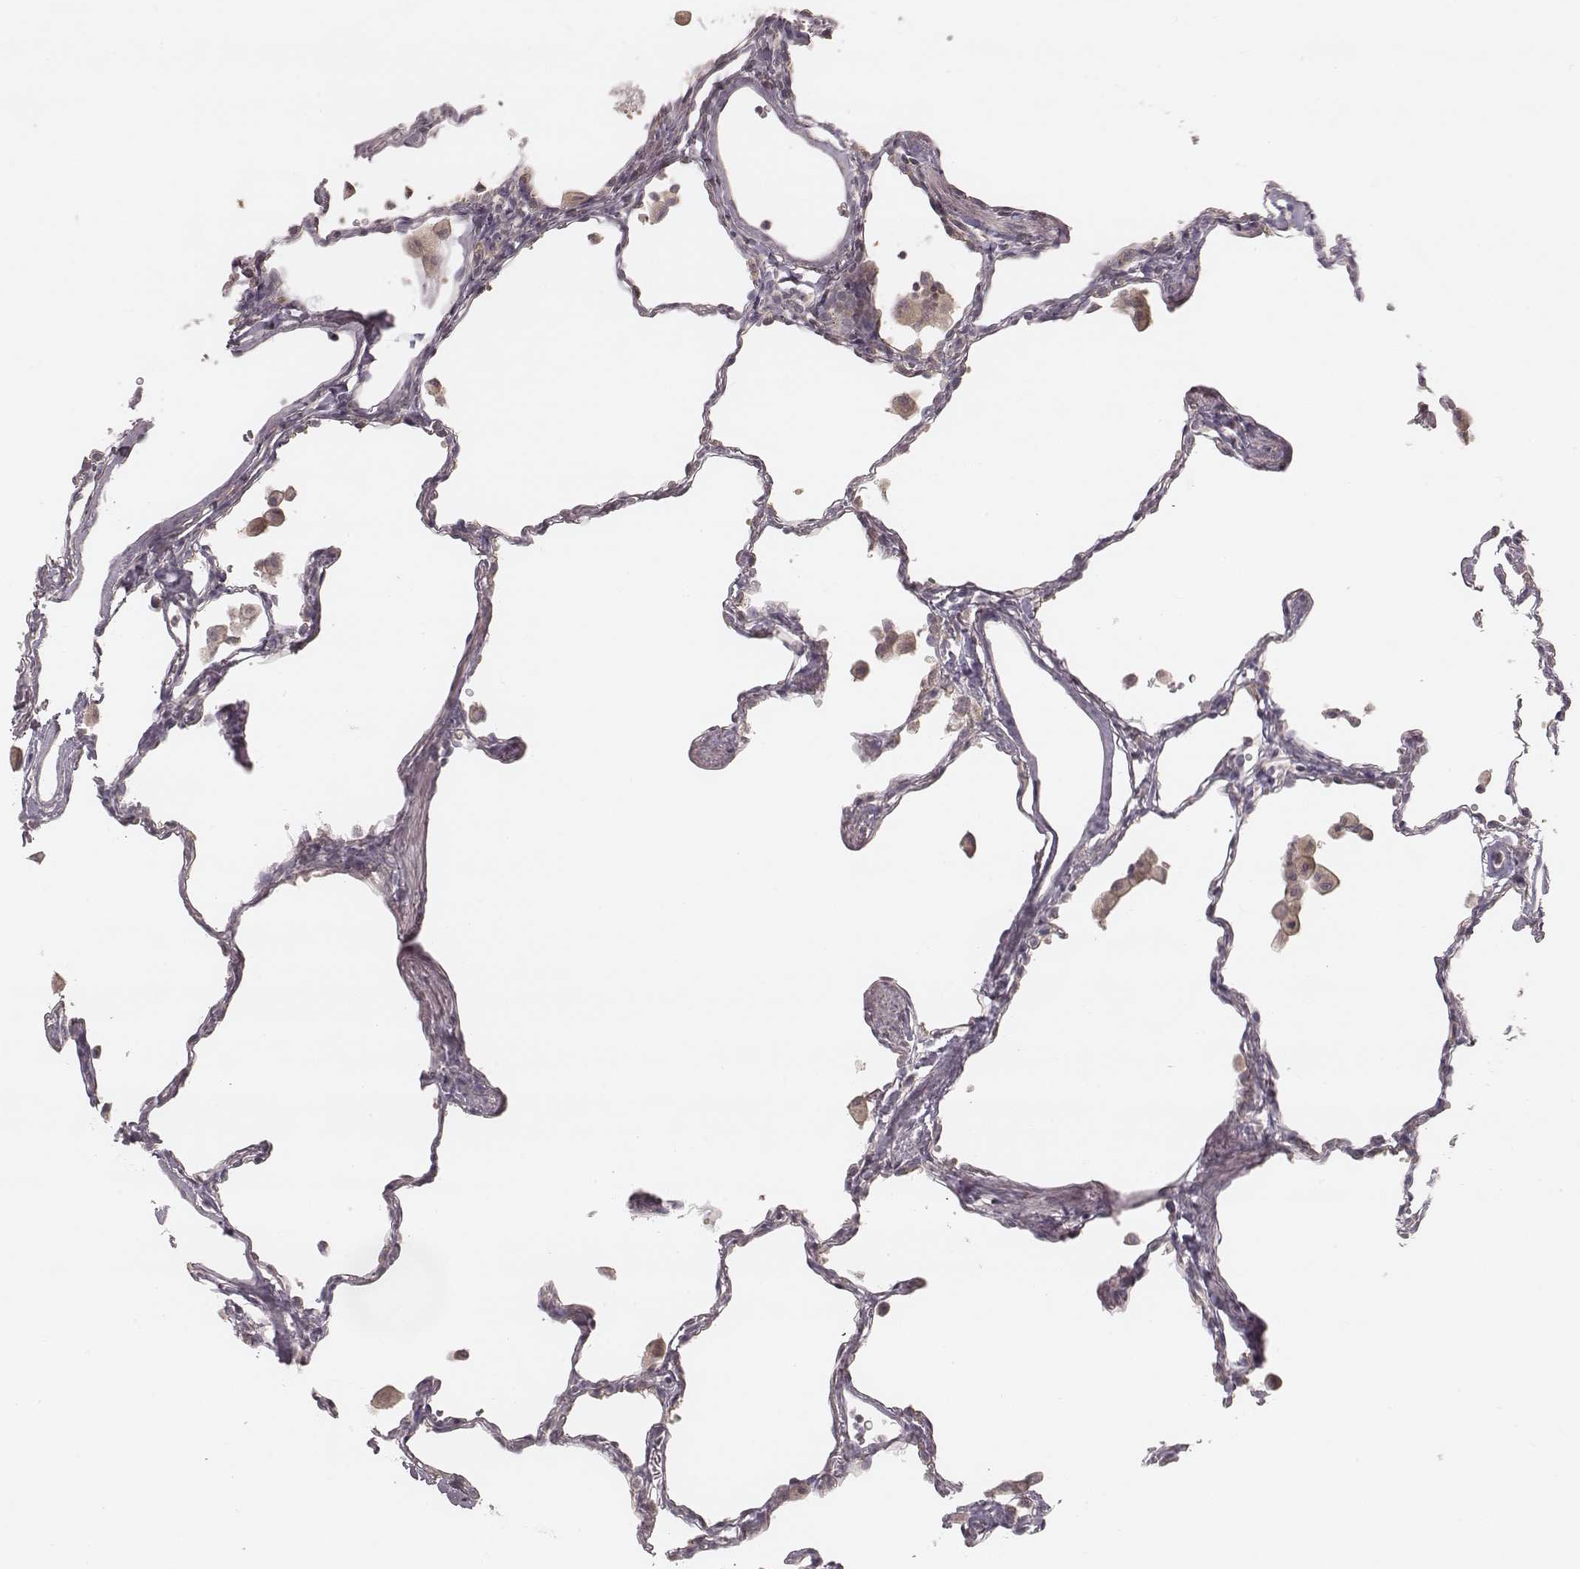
{"staining": {"intensity": "weak", "quantity": "<25%", "location": "cytoplasmic/membranous"}, "tissue": "lung", "cell_type": "Alveolar cells", "image_type": "normal", "snomed": [{"axis": "morphology", "description": "Normal tissue, NOS"}, {"axis": "topography", "description": "Lung"}], "caption": "Immunohistochemistry micrograph of unremarkable lung stained for a protein (brown), which shows no positivity in alveolar cells. (DAB immunohistochemistry with hematoxylin counter stain).", "gene": "TDRD5", "patient": {"sex": "female", "age": 47}}